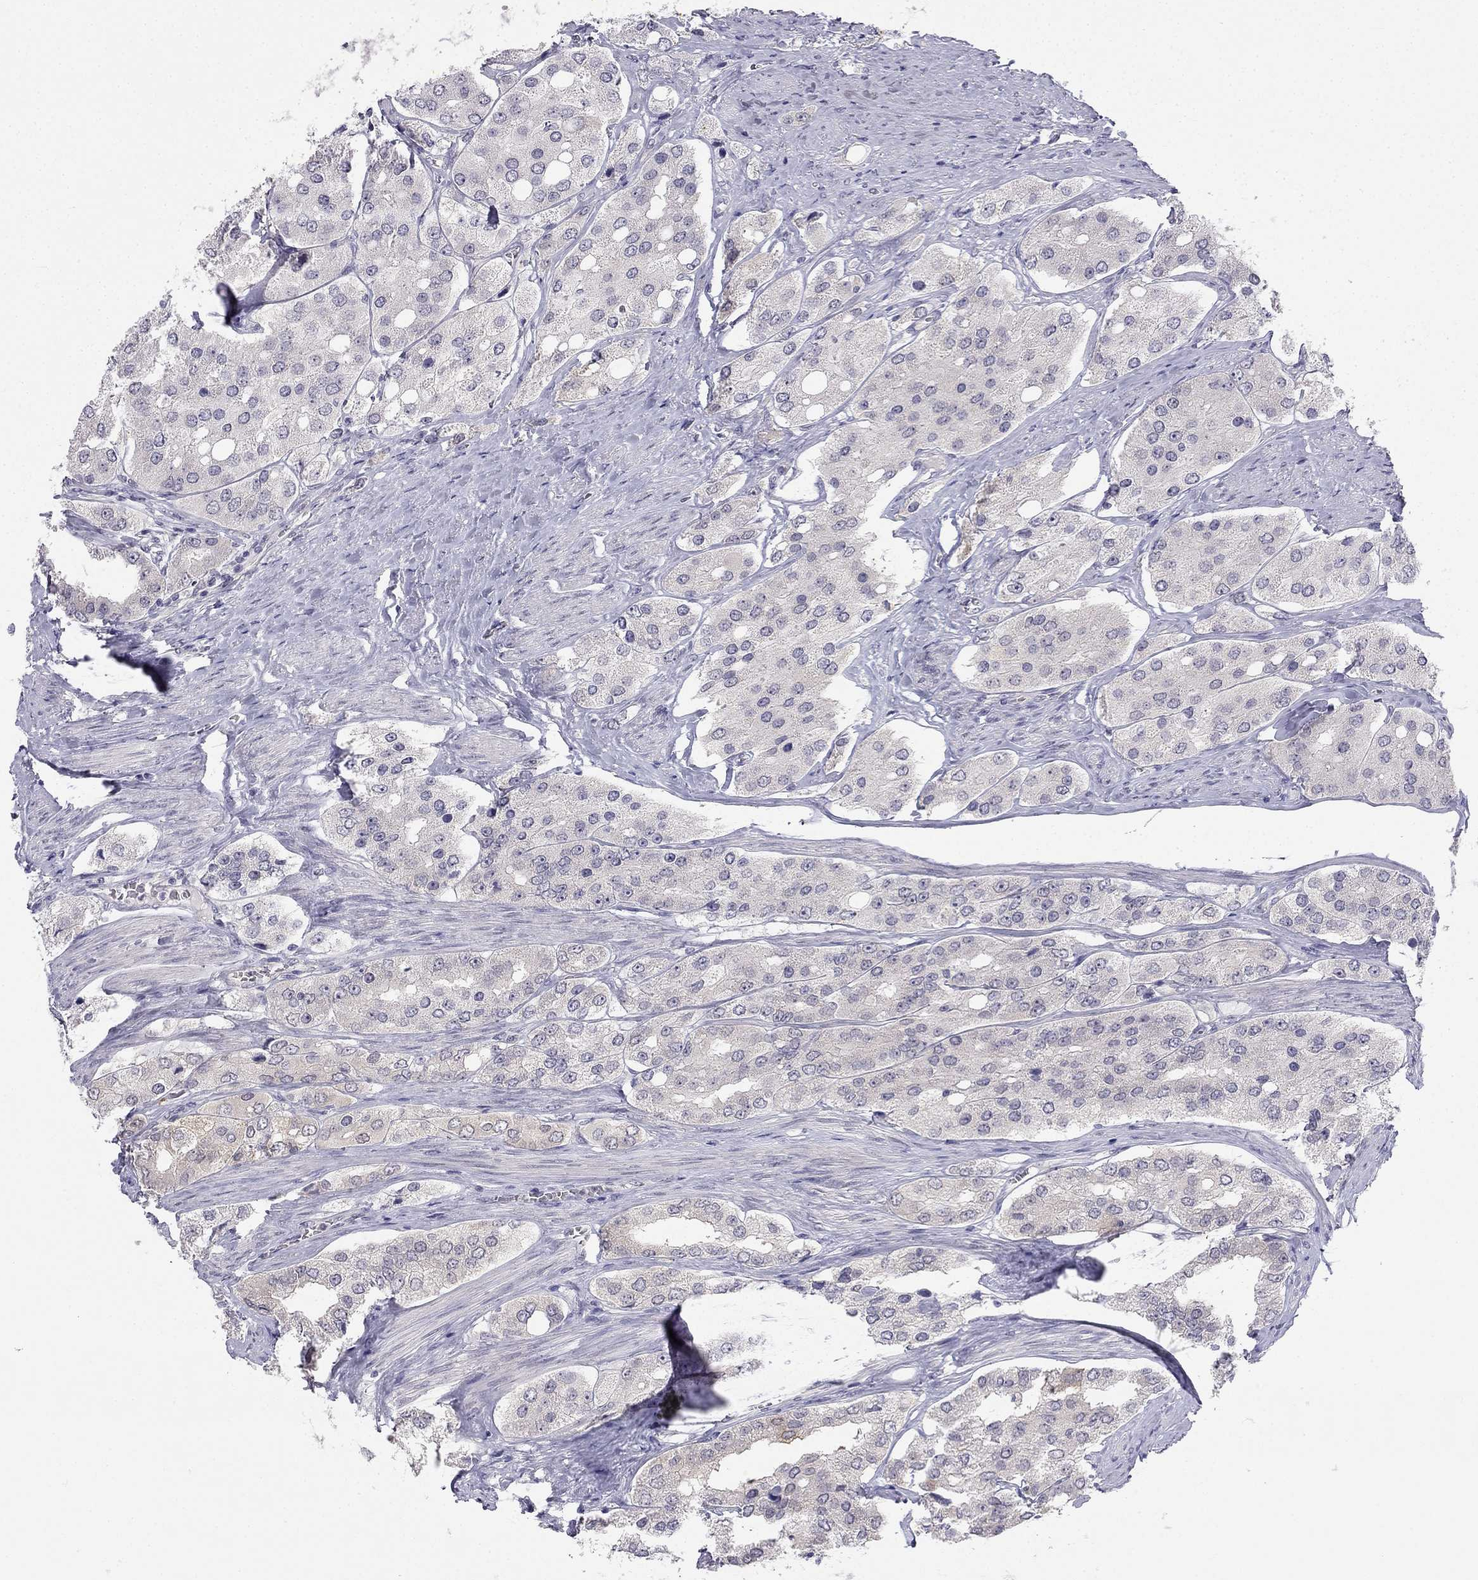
{"staining": {"intensity": "negative", "quantity": "none", "location": "none"}, "tissue": "prostate cancer", "cell_type": "Tumor cells", "image_type": "cancer", "snomed": [{"axis": "morphology", "description": "Adenocarcinoma, Low grade"}, {"axis": "topography", "description": "Prostate"}], "caption": "The micrograph shows no significant staining in tumor cells of prostate cancer (low-grade adenocarcinoma).", "gene": "C16orf89", "patient": {"sex": "male", "age": 69}}